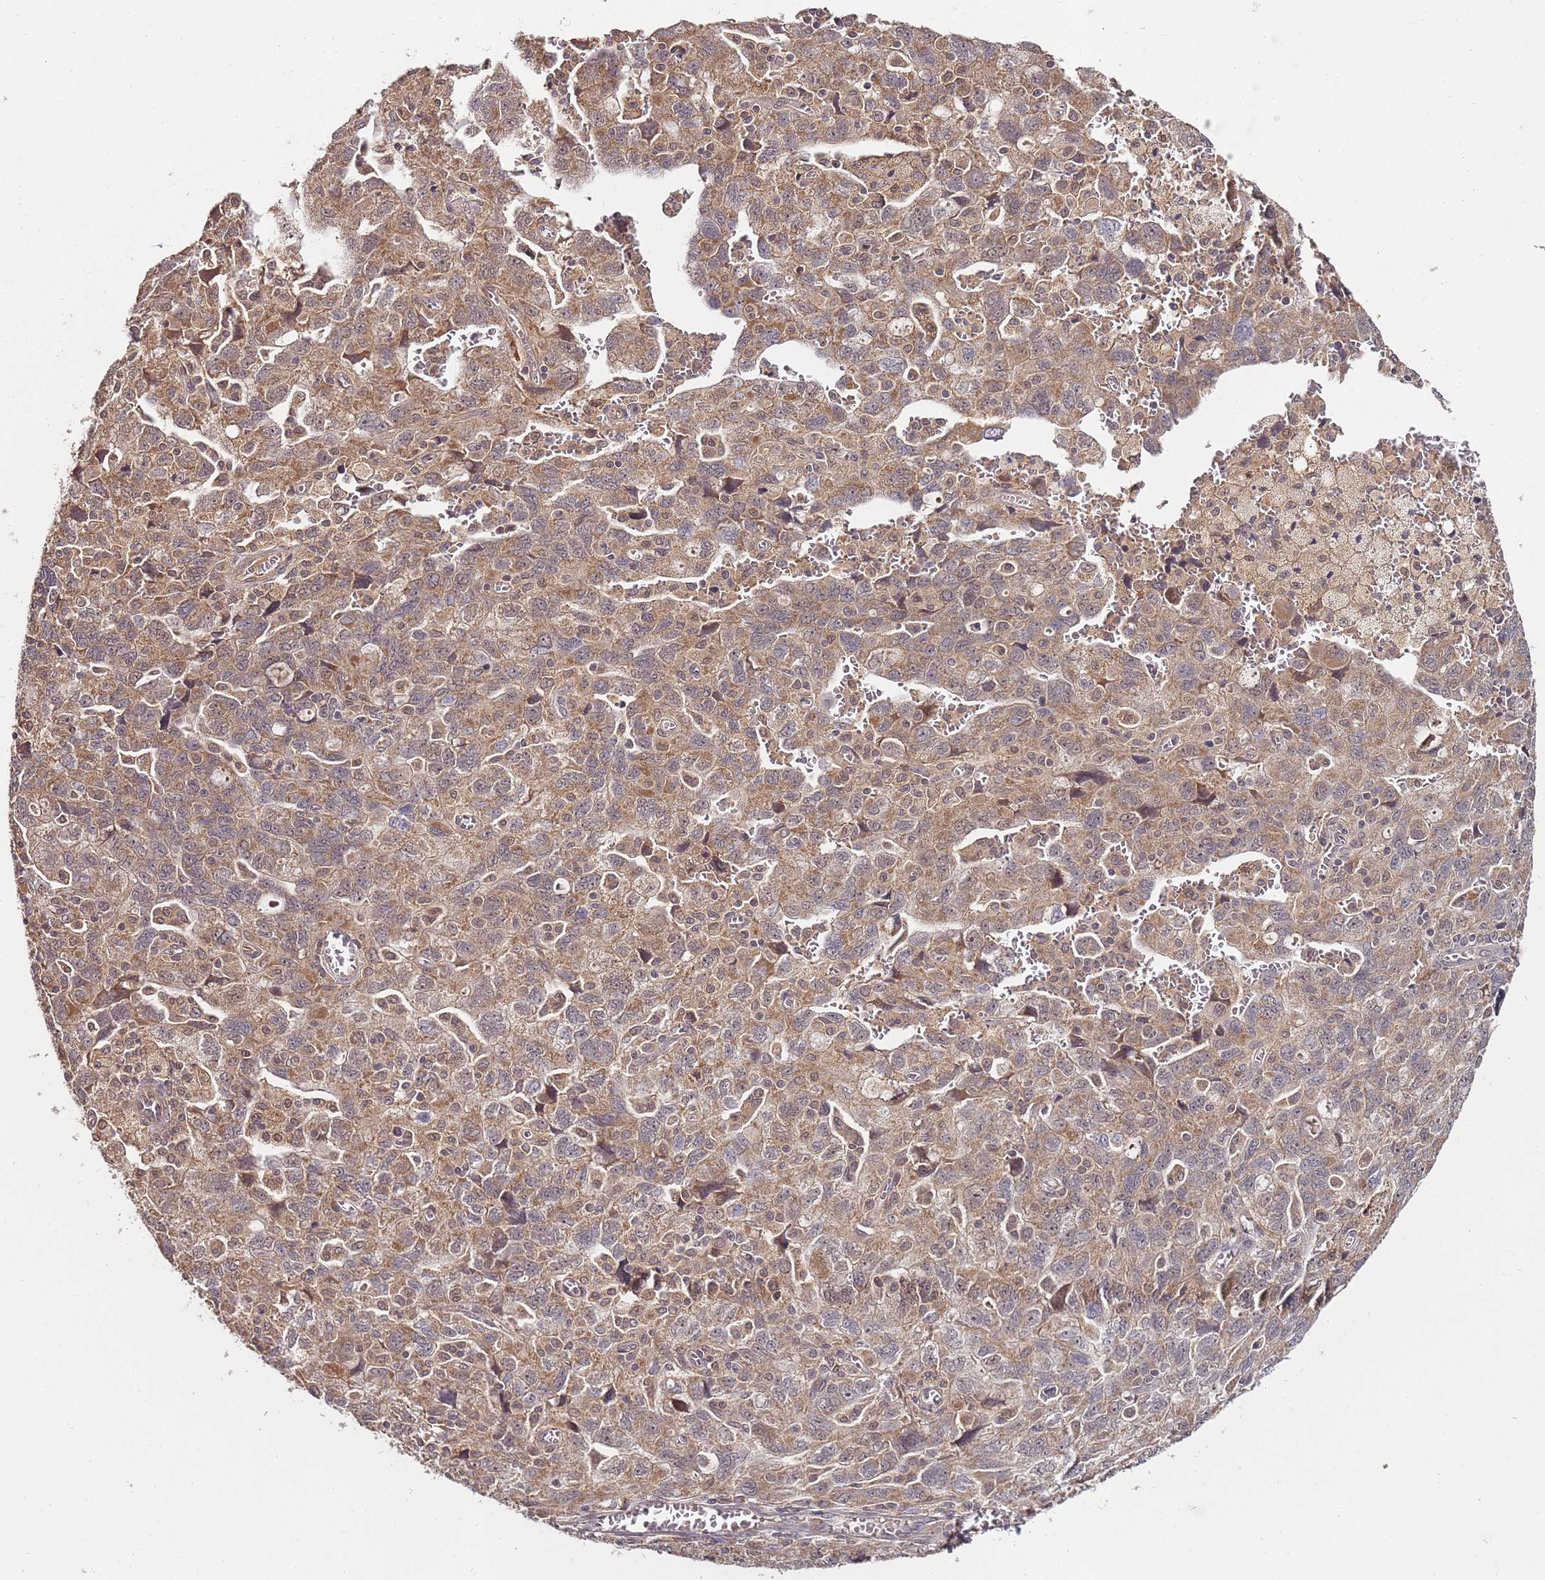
{"staining": {"intensity": "moderate", "quantity": ">75%", "location": "cytoplasmic/membranous,nuclear"}, "tissue": "ovarian cancer", "cell_type": "Tumor cells", "image_type": "cancer", "snomed": [{"axis": "morphology", "description": "Carcinoma, NOS"}, {"axis": "morphology", "description": "Cystadenocarcinoma, serous, NOS"}, {"axis": "topography", "description": "Ovary"}], "caption": "Immunohistochemistry (DAB (3,3'-diaminobenzidine)) staining of human ovarian carcinoma exhibits moderate cytoplasmic/membranous and nuclear protein positivity in about >75% of tumor cells.", "gene": "LIN37", "patient": {"sex": "female", "age": 69}}